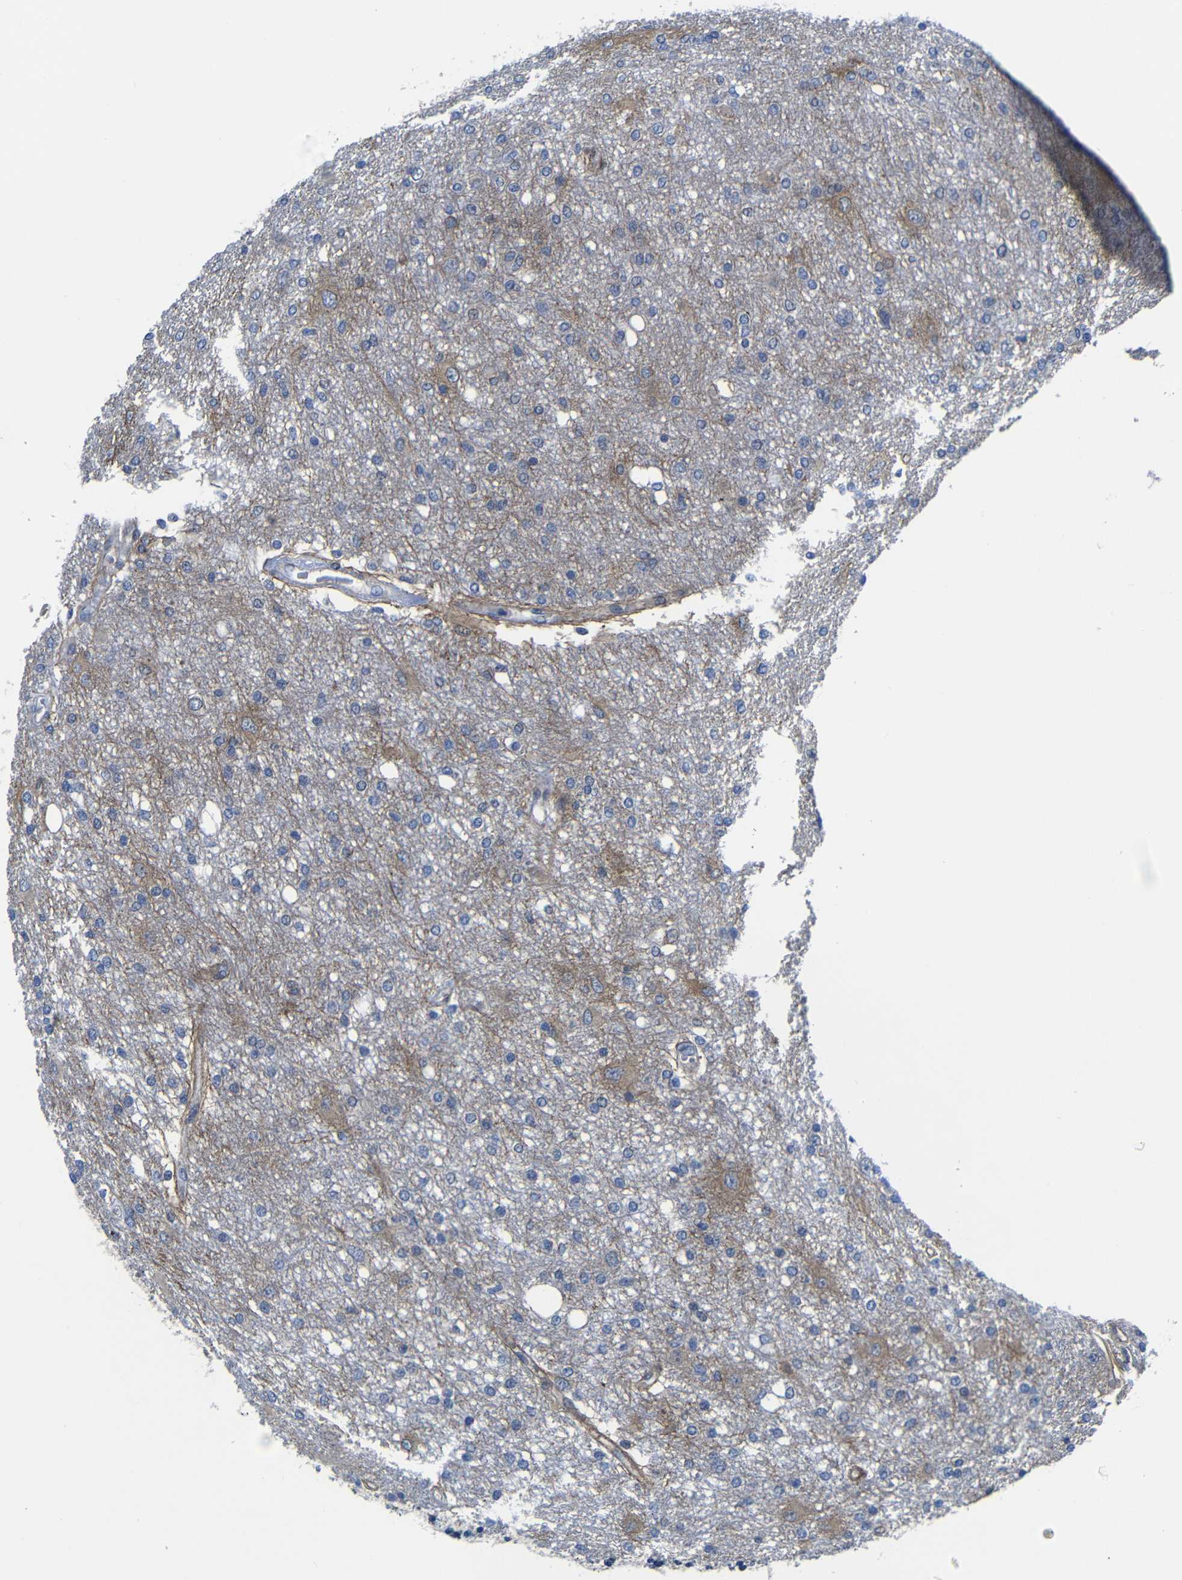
{"staining": {"intensity": "moderate", "quantity": "25%-75%", "location": "cytoplasmic/membranous"}, "tissue": "glioma", "cell_type": "Tumor cells", "image_type": "cancer", "snomed": [{"axis": "morphology", "description": "Glioma, malignant, High grade"}, {"axis": "topography", "description": "Brain"}], "caption": "High-grade glioma (malignant) tissue reveals moderate cytoplasmic/membranous staining in approximately 25%-75% of tumor cells, visualized by immunohistochemistry.", "gene": "AFDN", "patient": {"sex": "female", "age": 59}}